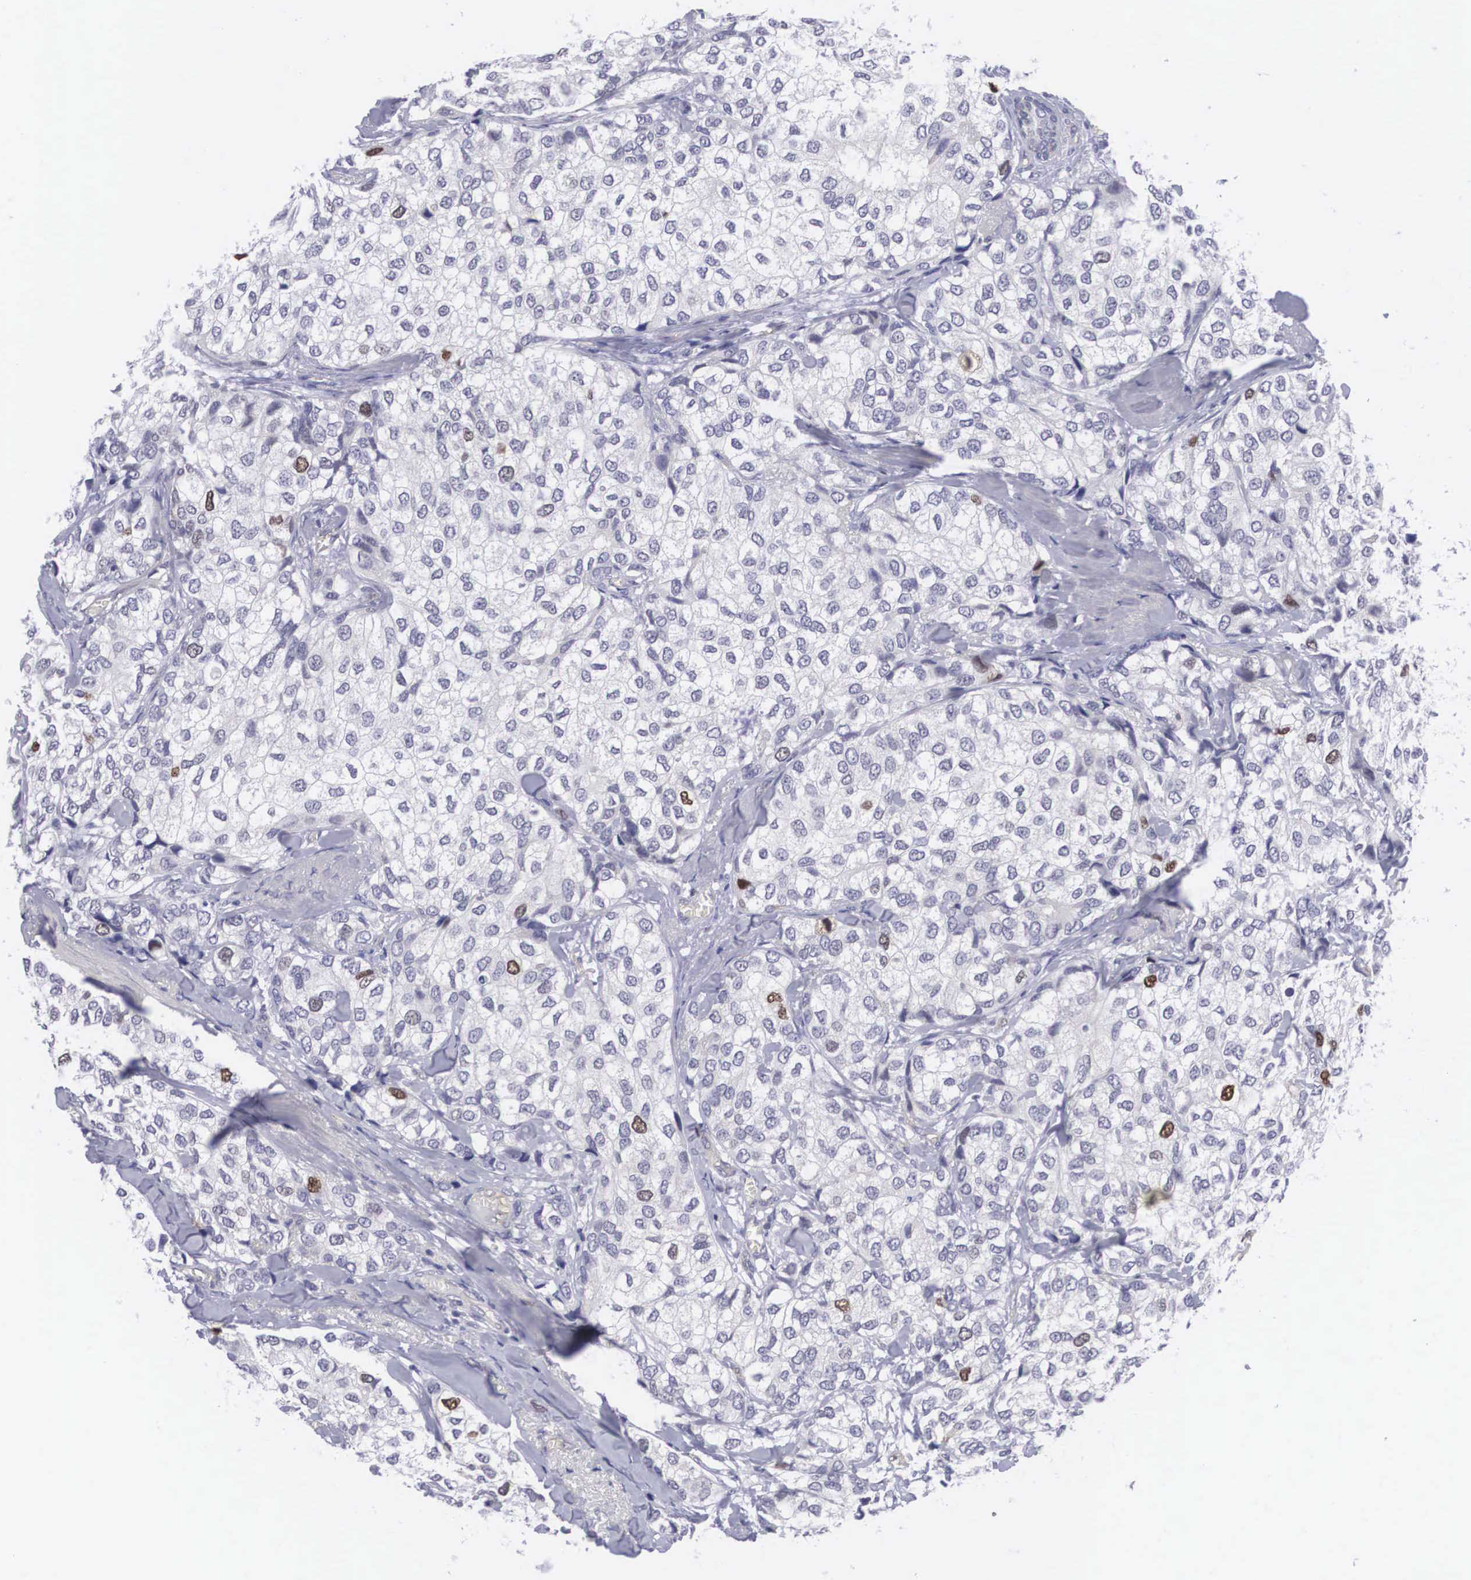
{"staining": {"intensity": "weak", "quantity": "<25%", "location": "nuclear"}, "tissue": "breast cancer", "cell_type": "Tumor cells", "image_type": "cancer", "snomed": [{"axis": "morphology", "description": "Duct carcinoma"}, {"axis": "topography", "description": "Breast"}], "caption": "Immunohistochemical staining of breast infiltrating ductal carcinoma shows no significant positivity in tumor cells. (IHC, brightfield microscopy, high magnification).", "gene": "MAST4", "patient": {"sex": "female", "age": 68}}